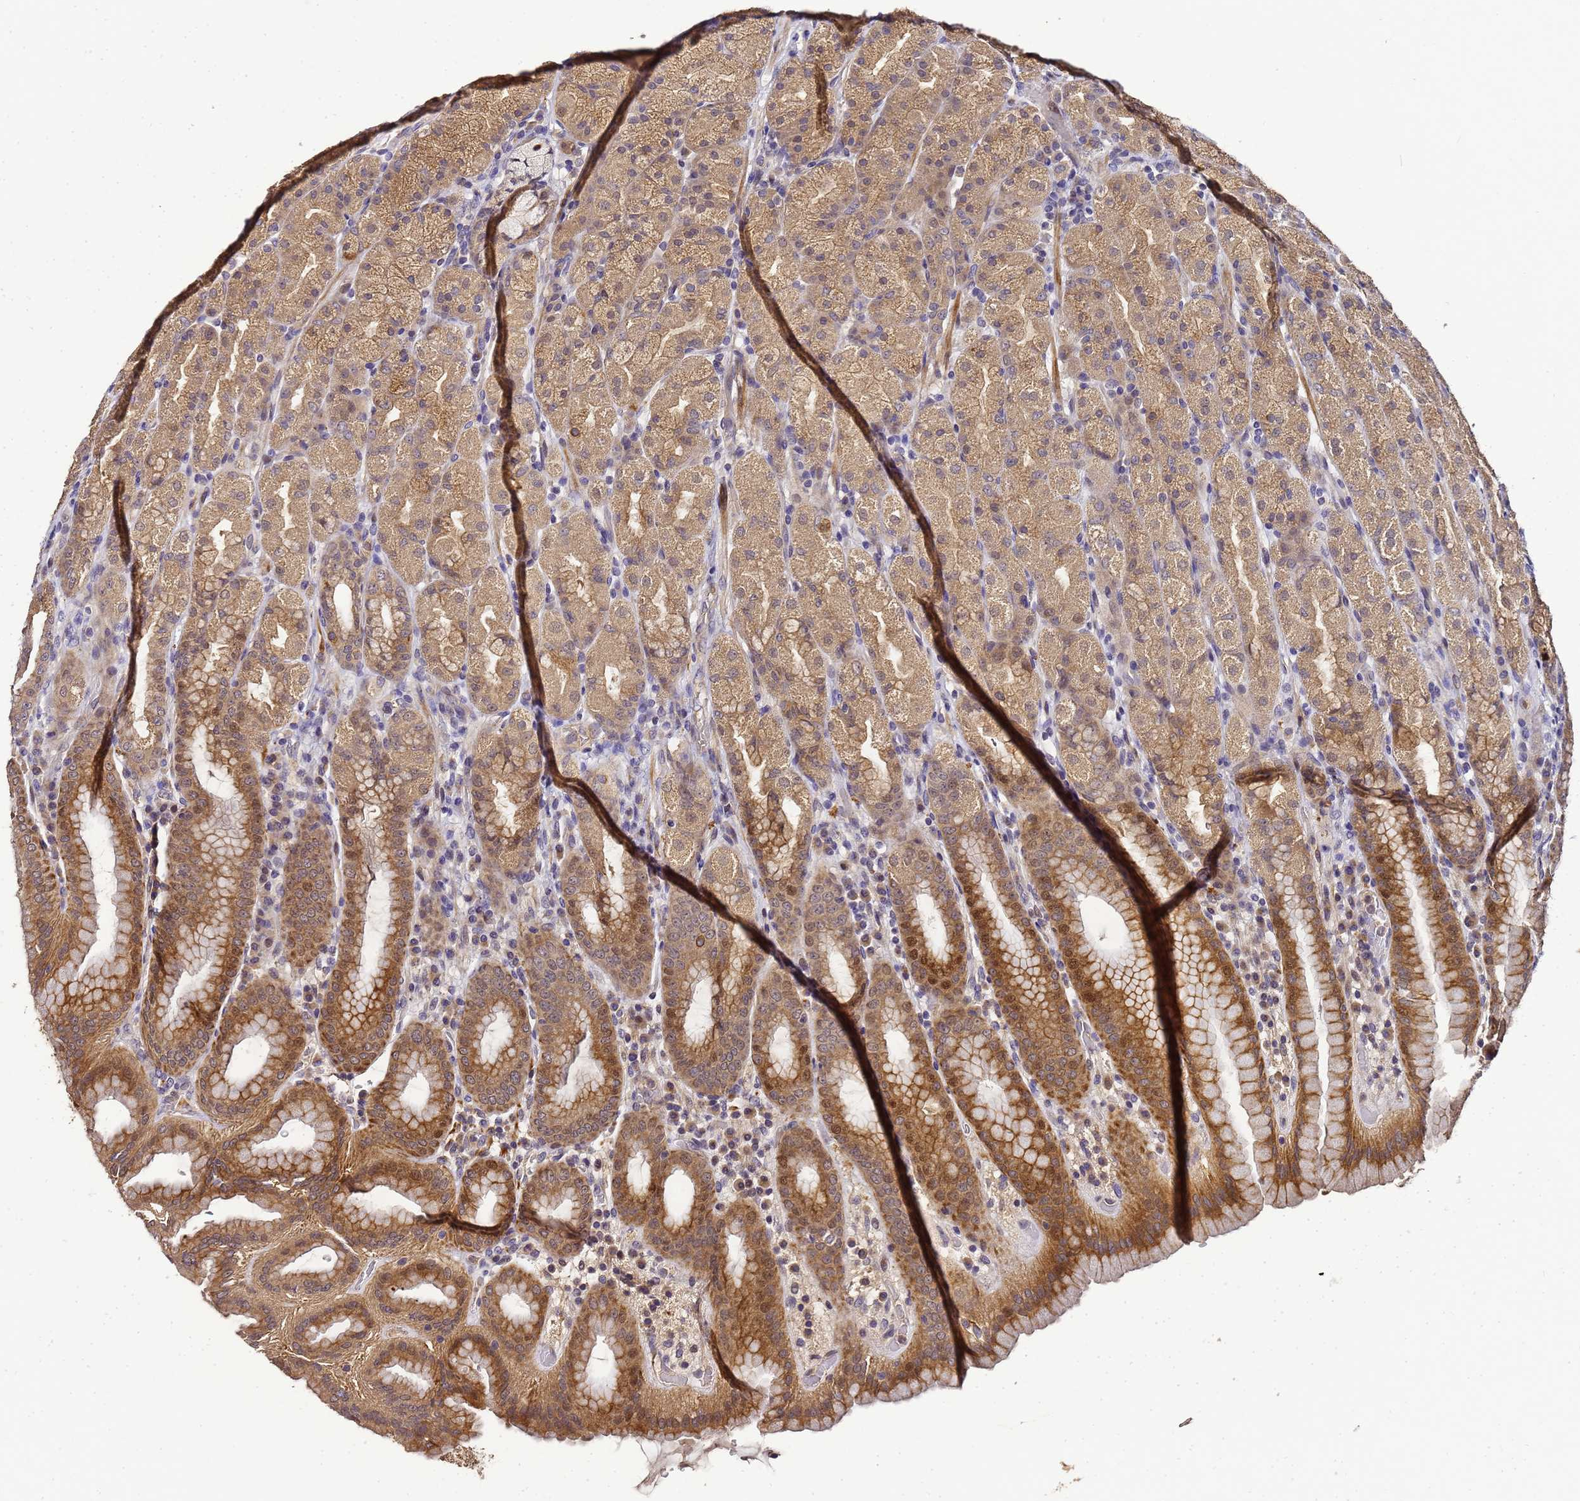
{"staining": {"intensity": "moderate", "quantity": ">75%", "location": "cytoplasmic/membranous,nuclear"}, "tissue": "stomach", "cell_type": "Glandular cells", "image_type": "normal", "snomed": [{"axis": "morphology", "description": "Normal tissue, NOS"}, {"axis": "topography", "description": "Stomach, upper"}, {"axis": "topography", "description": "Stomach"}], "caption": "A histopathology image showing moderate cytoplasmic/membranous,nuclear positivity in about >75% of glandular cells in benign stomach, as visualized by brown immunohistochemical staining.", "gene": "LGI4", "patient": {"sex": "male", "age": 68}}